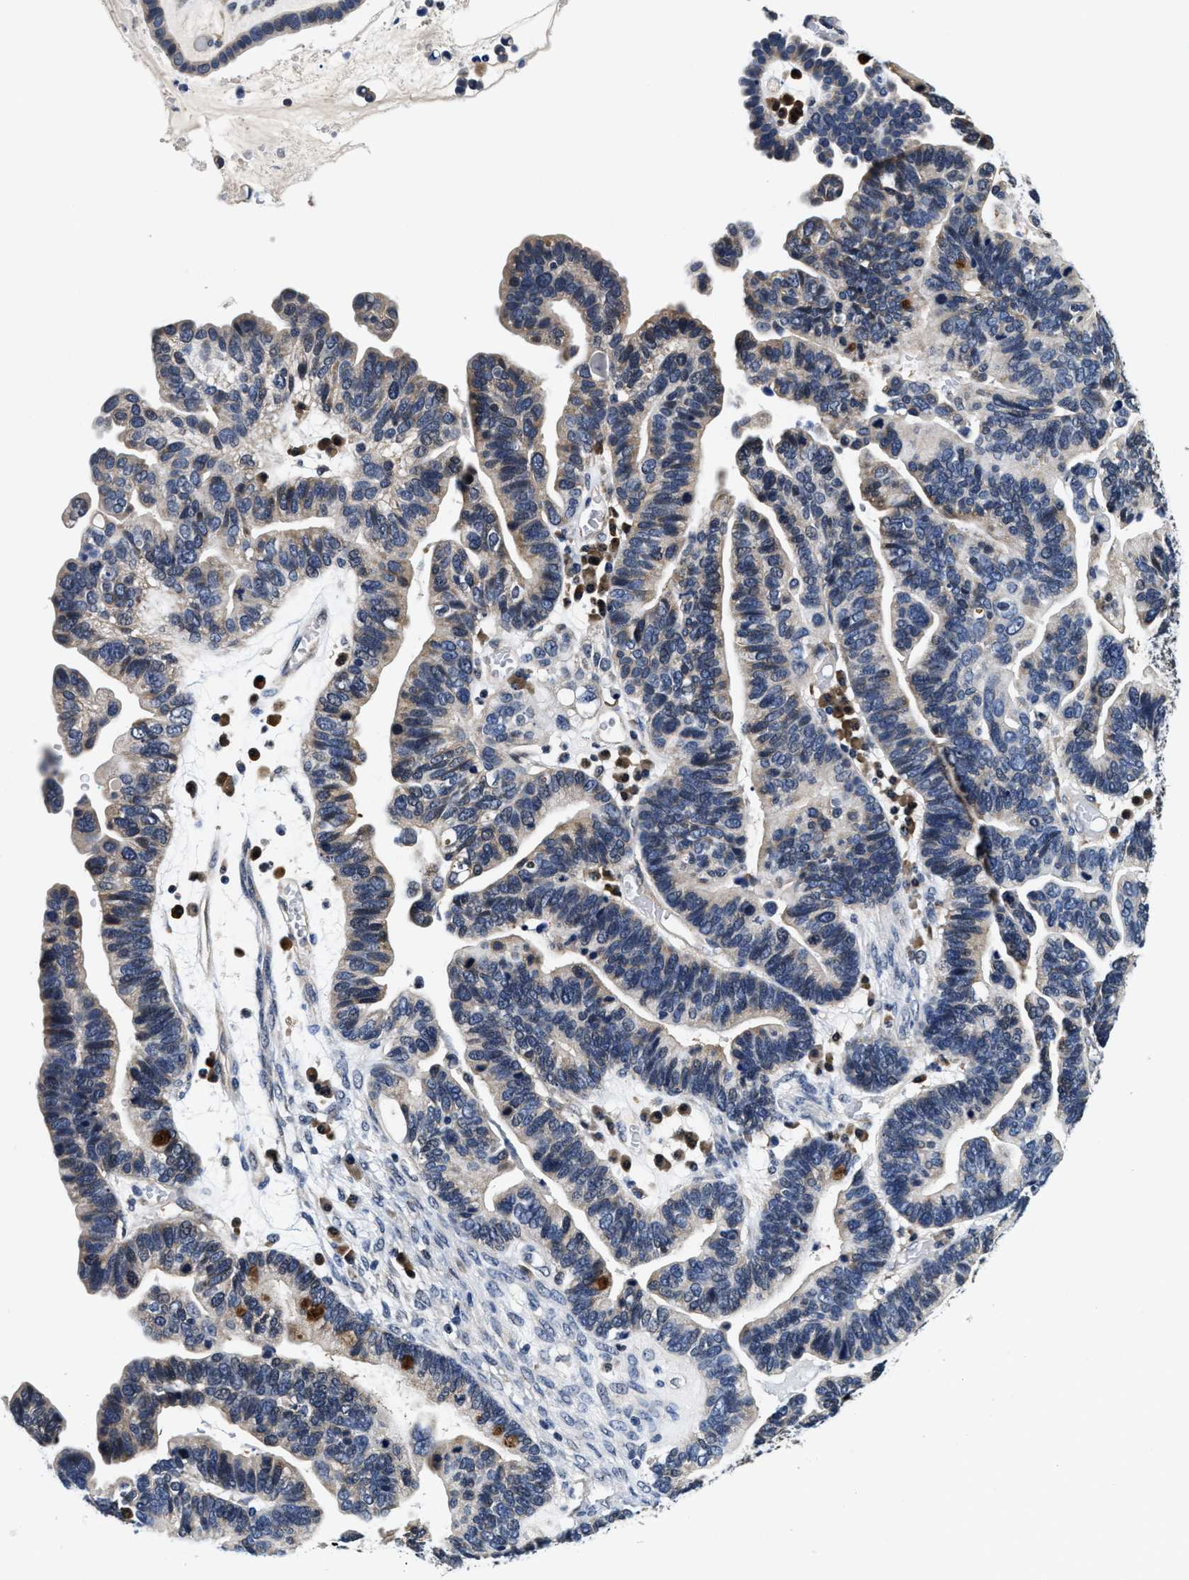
{"staining": {"intensity": "weak", "quantity": "25%-75%", "location": "cytoplasmic/membranous"}, "tissue": "ovarian cancer", "cell_type": "Tumor cells", "image_type": "cancer", "snomed": [{"axis": "morphology", "description": "Cystadenocarcinoma, serous, NOS"}, {"axis": "topography", "description": "Ovary"}], "caption": "Ovarian cancer (serous cystadenocarcinoma) stained with a brown dye displays weak cytoplasmic/membranous positive positivity in approximately 25%-75% of tumor cells.", "gene": "PHPT1", "patient": {"sex": "female", "age": 56}}